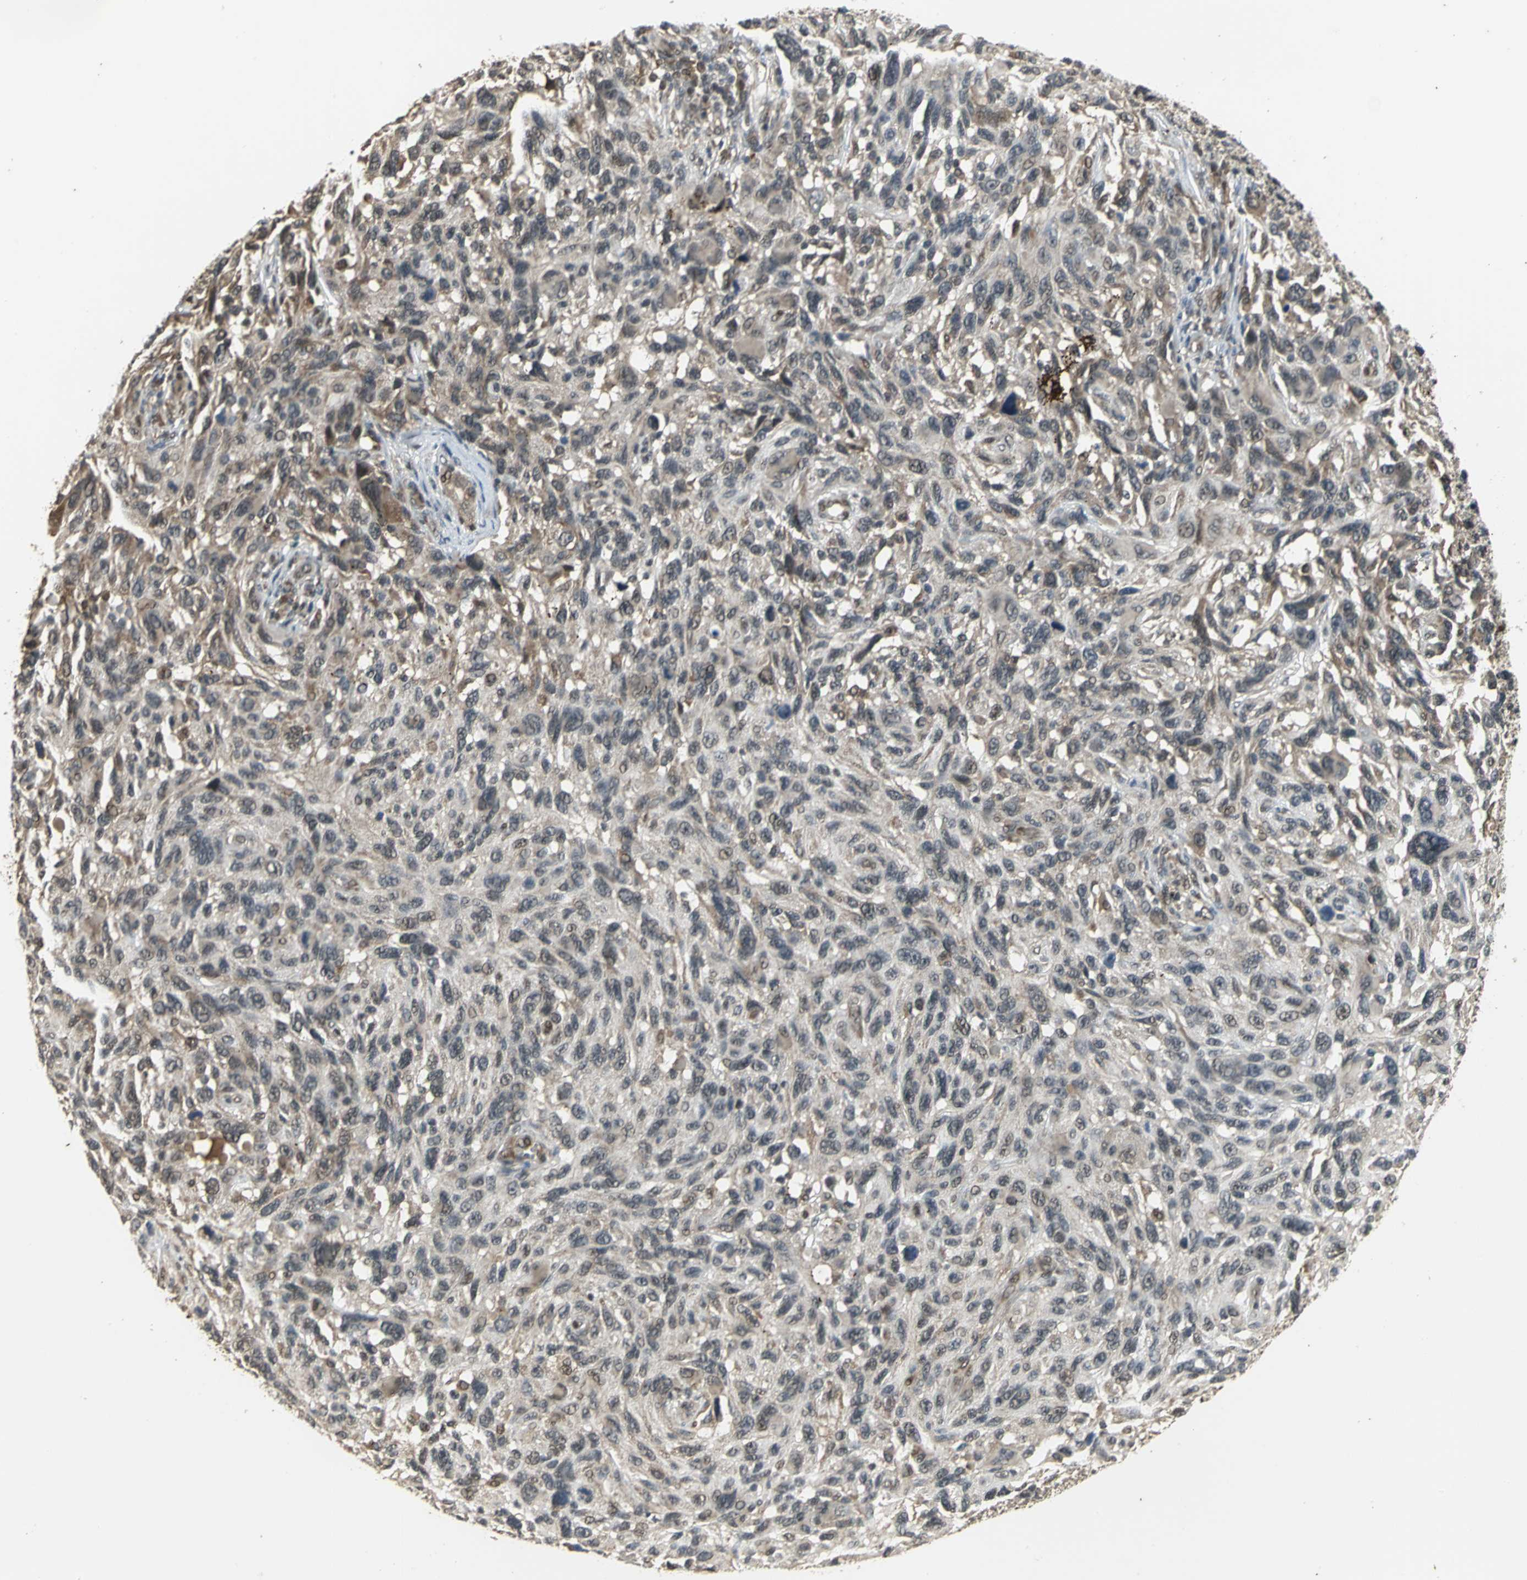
{"staining": {"intensity": "weak", "quantity": "<25%", "location": "cytoplasmic/membranous"}, "tissue": "melanoma", "cell_type": "Tumor cells", "image_type": "cancer", "snomed": [{"axis": "morphology", "description": "Malignant melanoma, NOS"}, {"axis": "topography", "description": "Skin"}], "caption": "Protein analysis of malignant melanoma reveals no significant positivity in tumor cells.", "gene": "NOTCH3", "patient": {"sex": "male", "age": 53}}